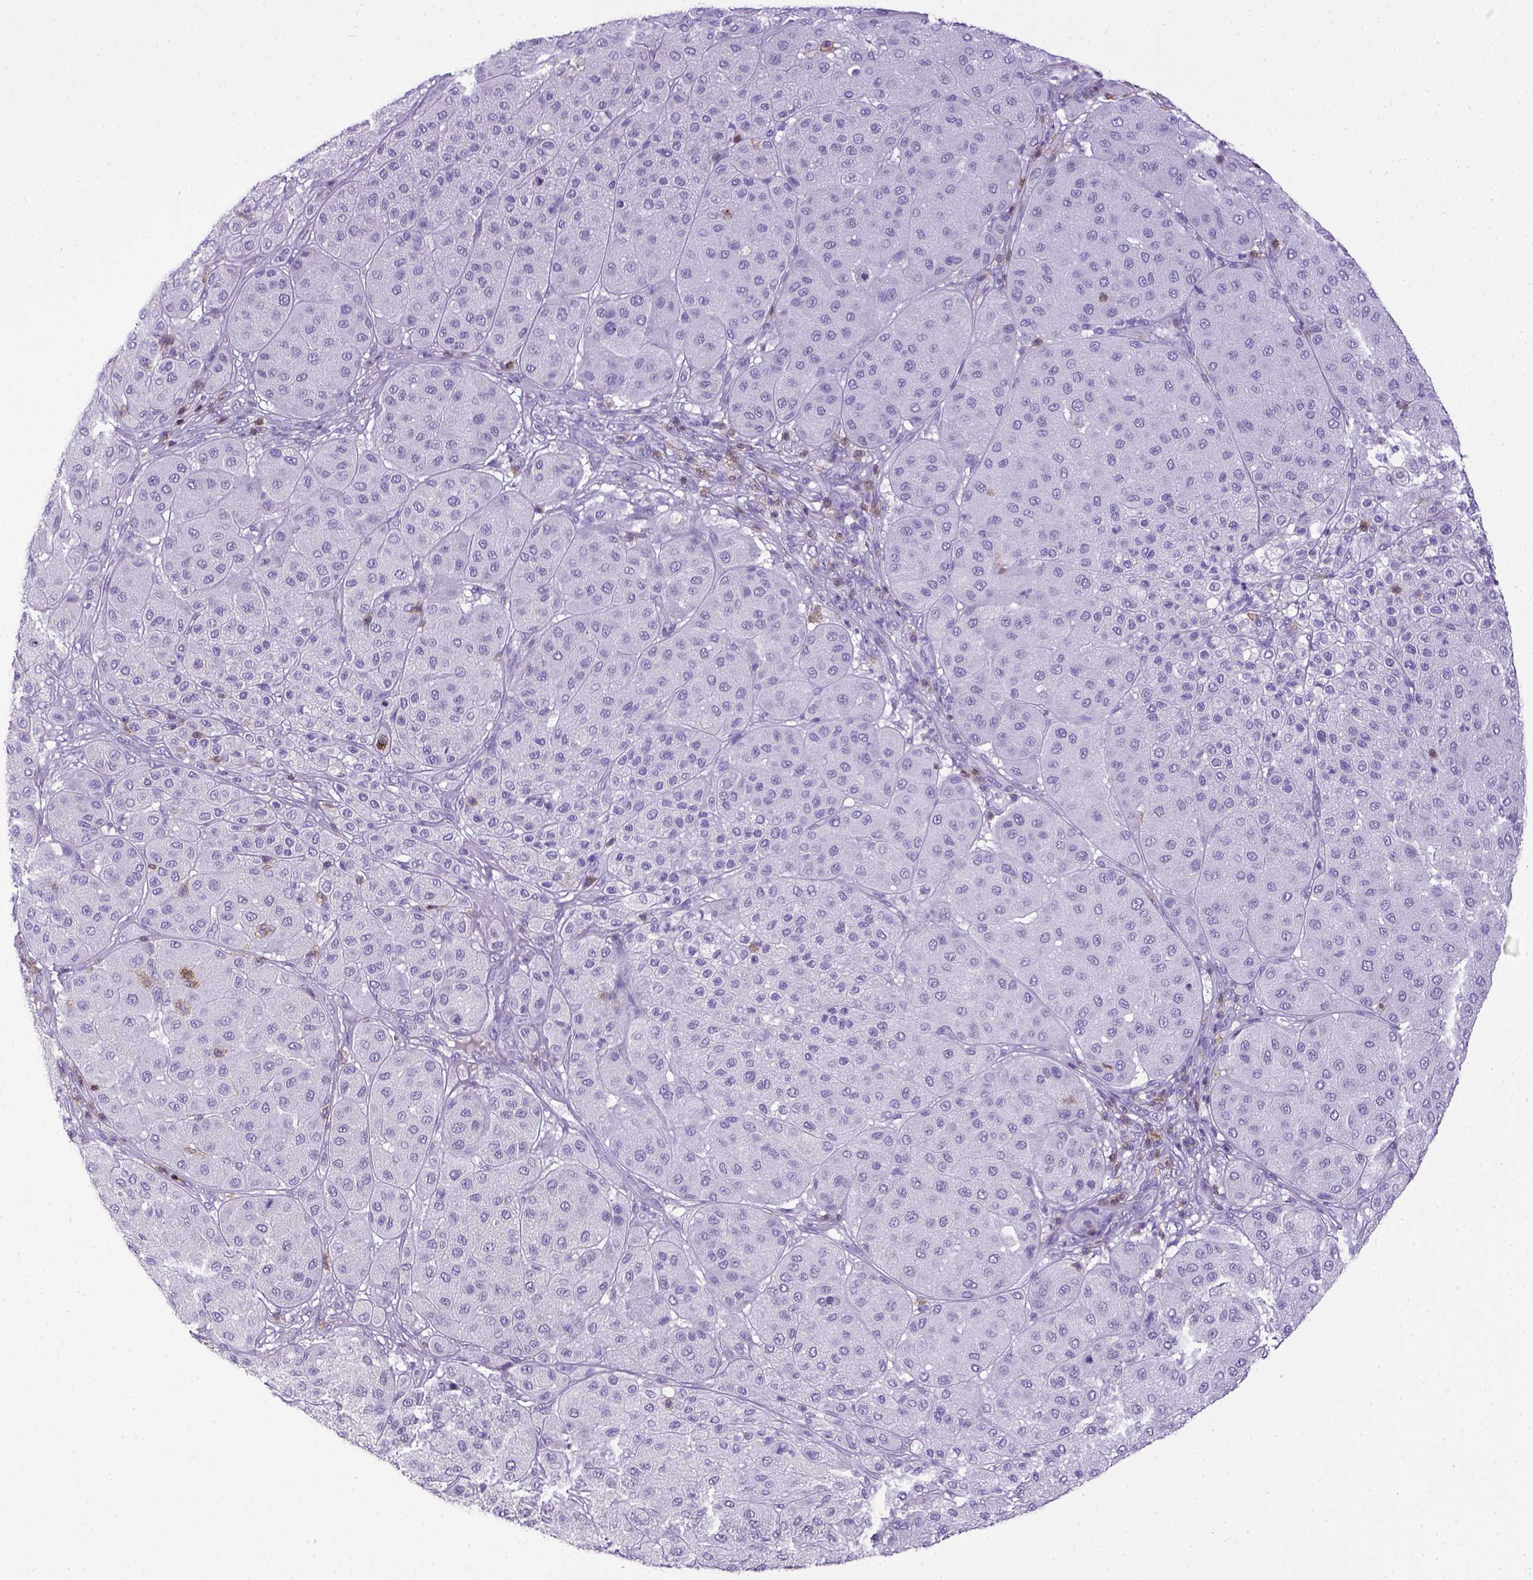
{"staining": {"intensity": "negative", "quantity": "none", "location": "none"}, "tissue": "melanoma", "cell_type": "Tumor cells", "image_type": "cancer", "snomed": [{"axis": "morphology", "description": "Malignant melanoma, Metastatic site"}, {"axis": "topography", "description": "Smooth muscle"}], "caption": "Tumor cells show no significant protein positivity in malignant melanoma (metastatic site).", "gene": "CD3E", "patient": {"sex": "male", "age": 41}}